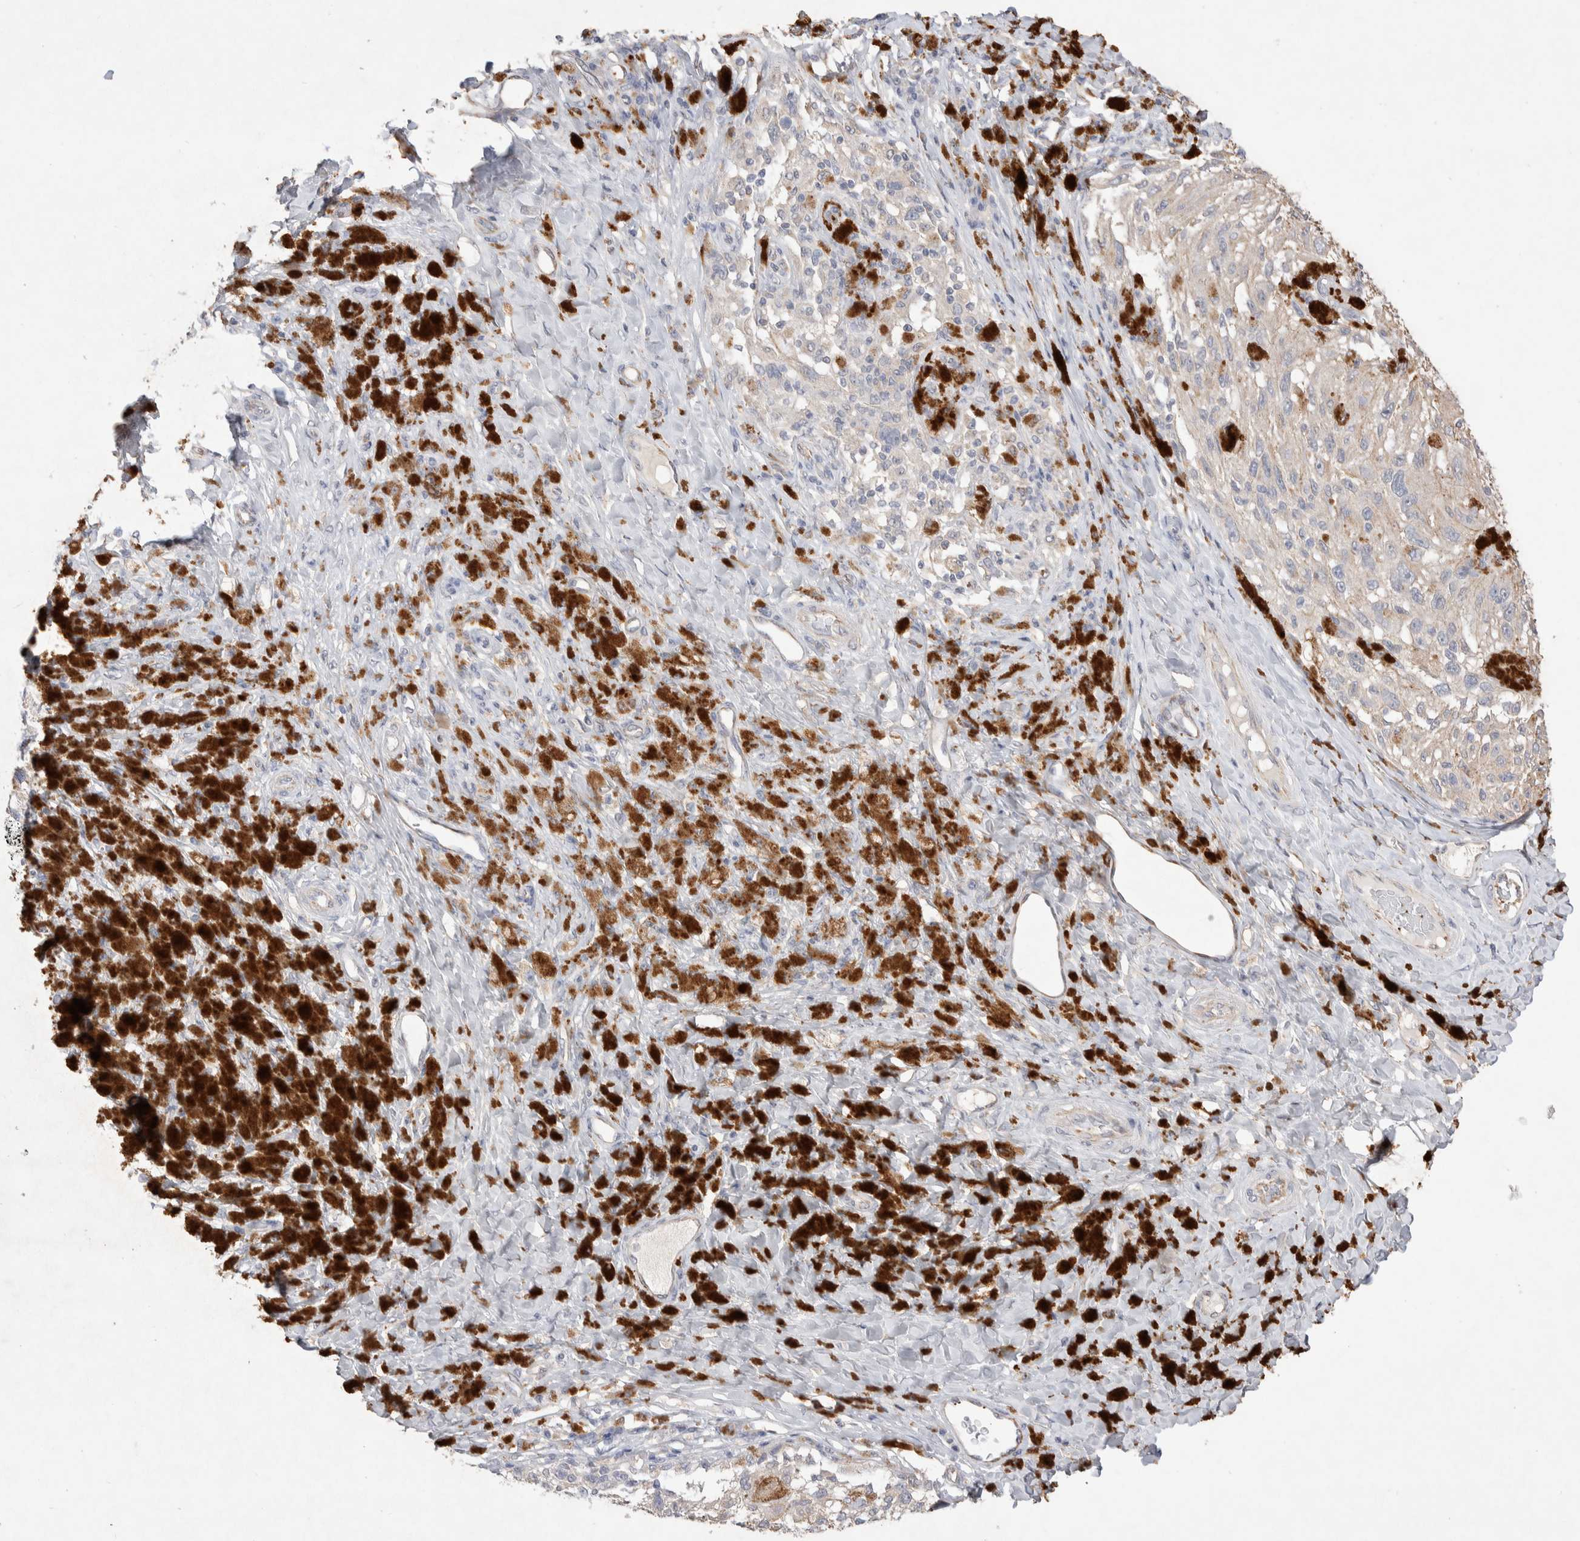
{"staining": {"intensity": "negative", "quantity": "none", "location": "none"}, "tissue": "melanoma", "cell_type": "Tumor cells", "image_type": "cancer", "snomed": [{"axis": "morphology", "description": "Malignant melanoma, NOS"}, {"axis": "topography", "description": "Skin"}], "caption": "This is an immunohistochemistry (IHC) micrograph of human malignant melanoma. There is no positivity in tumor cells.", "gene": "FFAR2", "patient": {"sex": "female", "age": 73}}